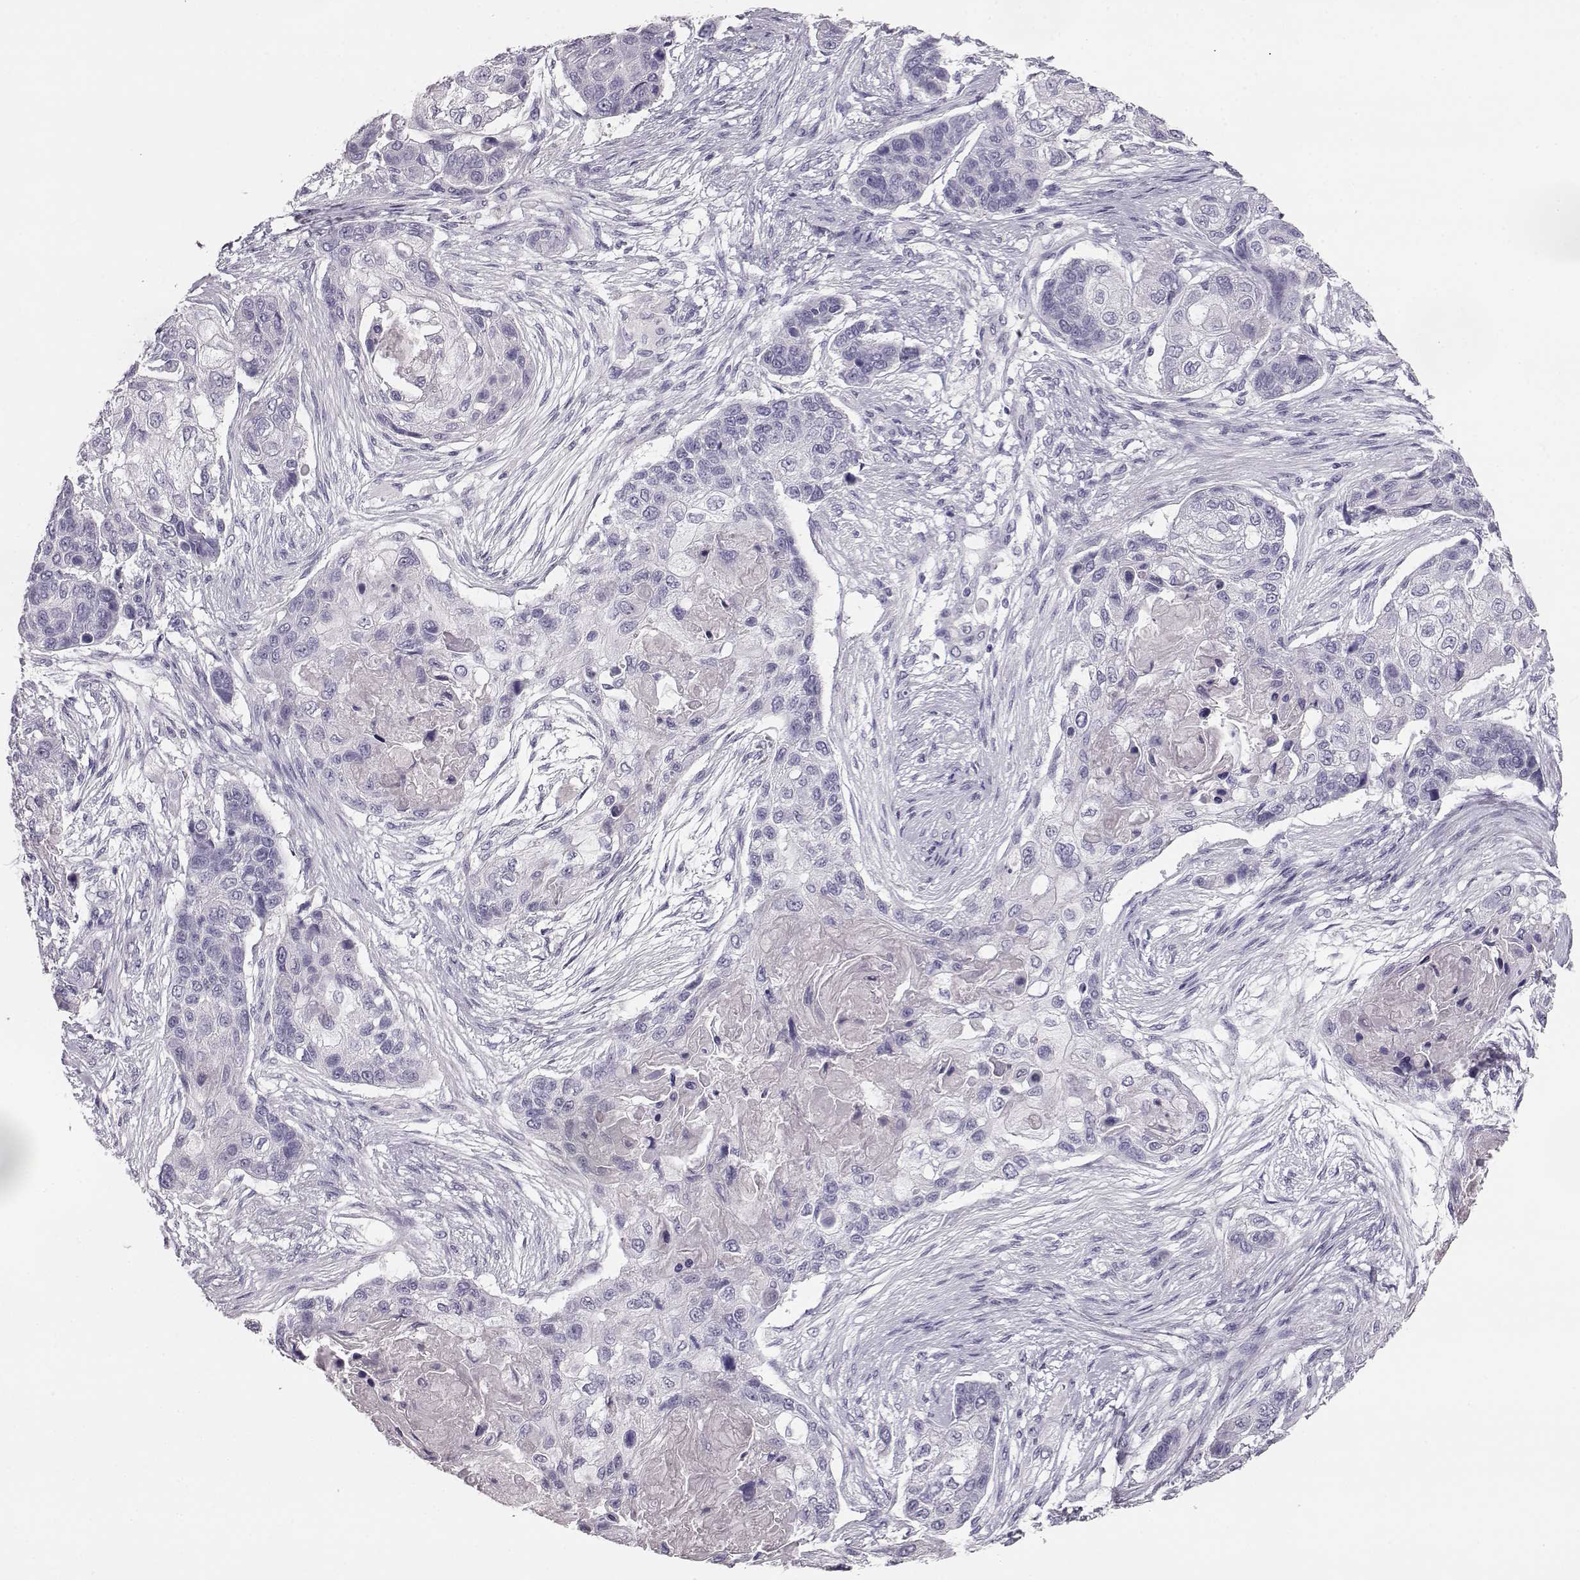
{"staining": {"intensity": "negative", "quantity": "none", "location": "none"}, "tissue": "lung cancer", "cell_type": "Tumor cells", "image_type": "cancer", "snomed": [{"axis": "morphology", "description": "Squamous cell carcinoma, NOS"}, {"axis": "topography", "description": "Lung"}], "caption": "Tumor cells are negative for brown protein staining in lung cancer (squamous cell carcinoma).", "gene": "NPTXR", "patient": {"sex": "male", "age": 69}}